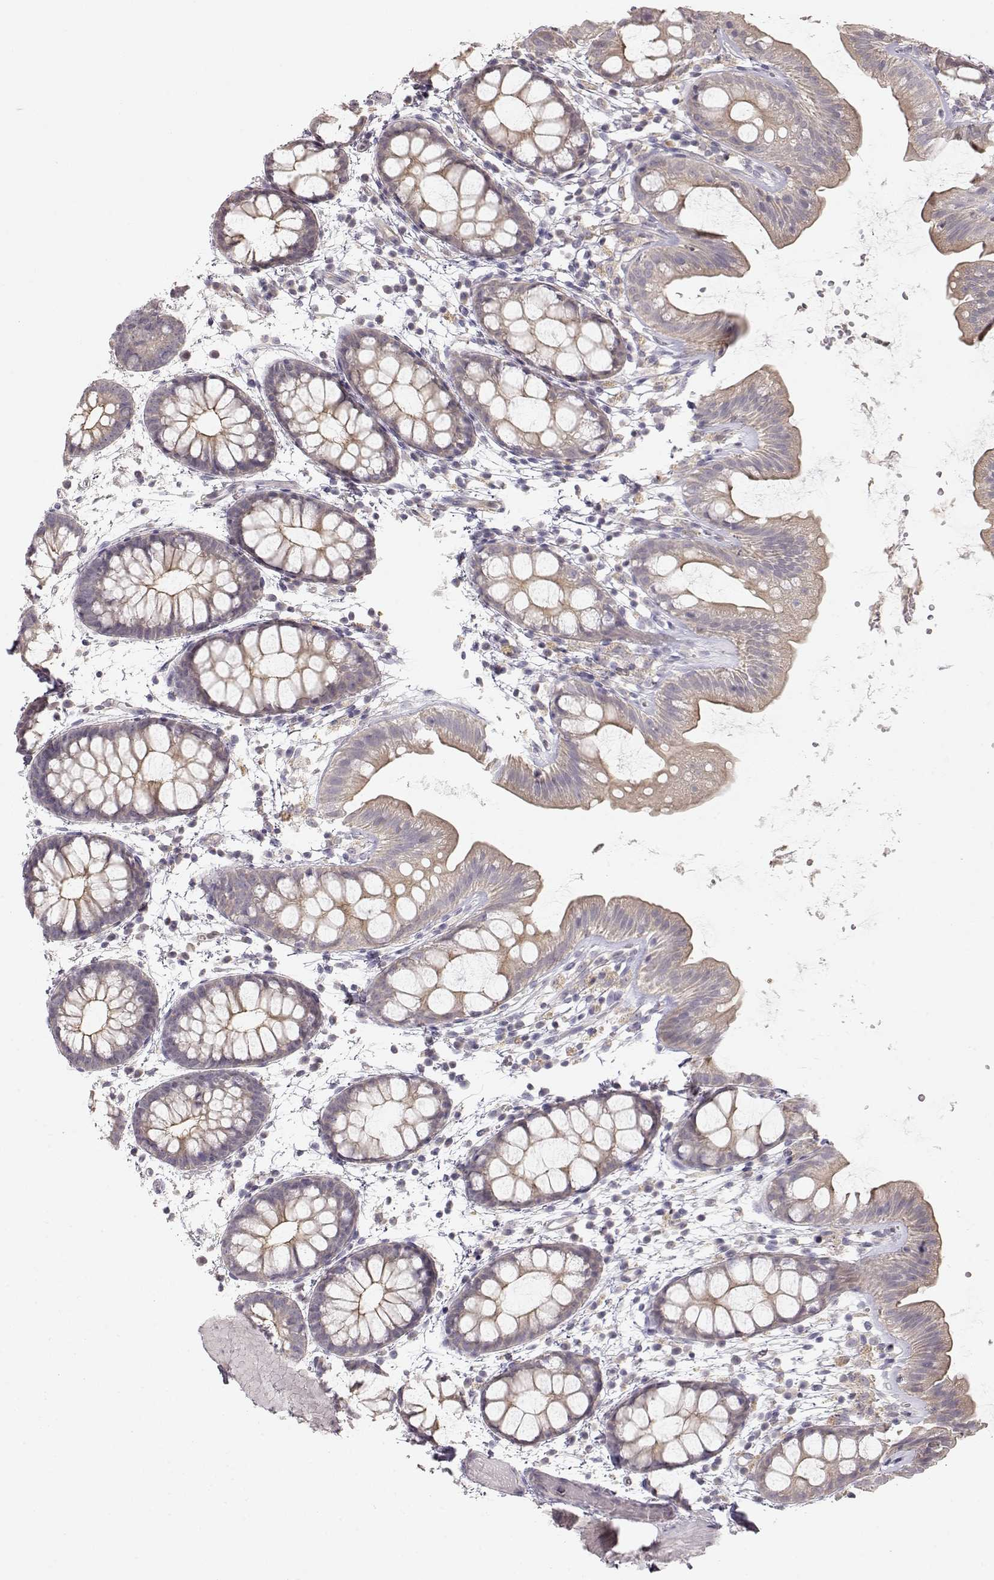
{"staining": {"intensity": "negative", "quantity": "none", "location": "none"}, "tissue": "rectum", "cell_type": "Glandular cells", "image_type": "normal", "snomed": [{"axis": "morphology", "description": "Normal tissue, NOS"}, {"axis": "topography", "description": "Rectum"}], "caption": "High power microscopy image of an IHC photomicrograph of benign rectum, revealing no significant positivity in glandular cells.", "gene": "ARHGAP8", "patient": {"sex": "male", "age": 57}}